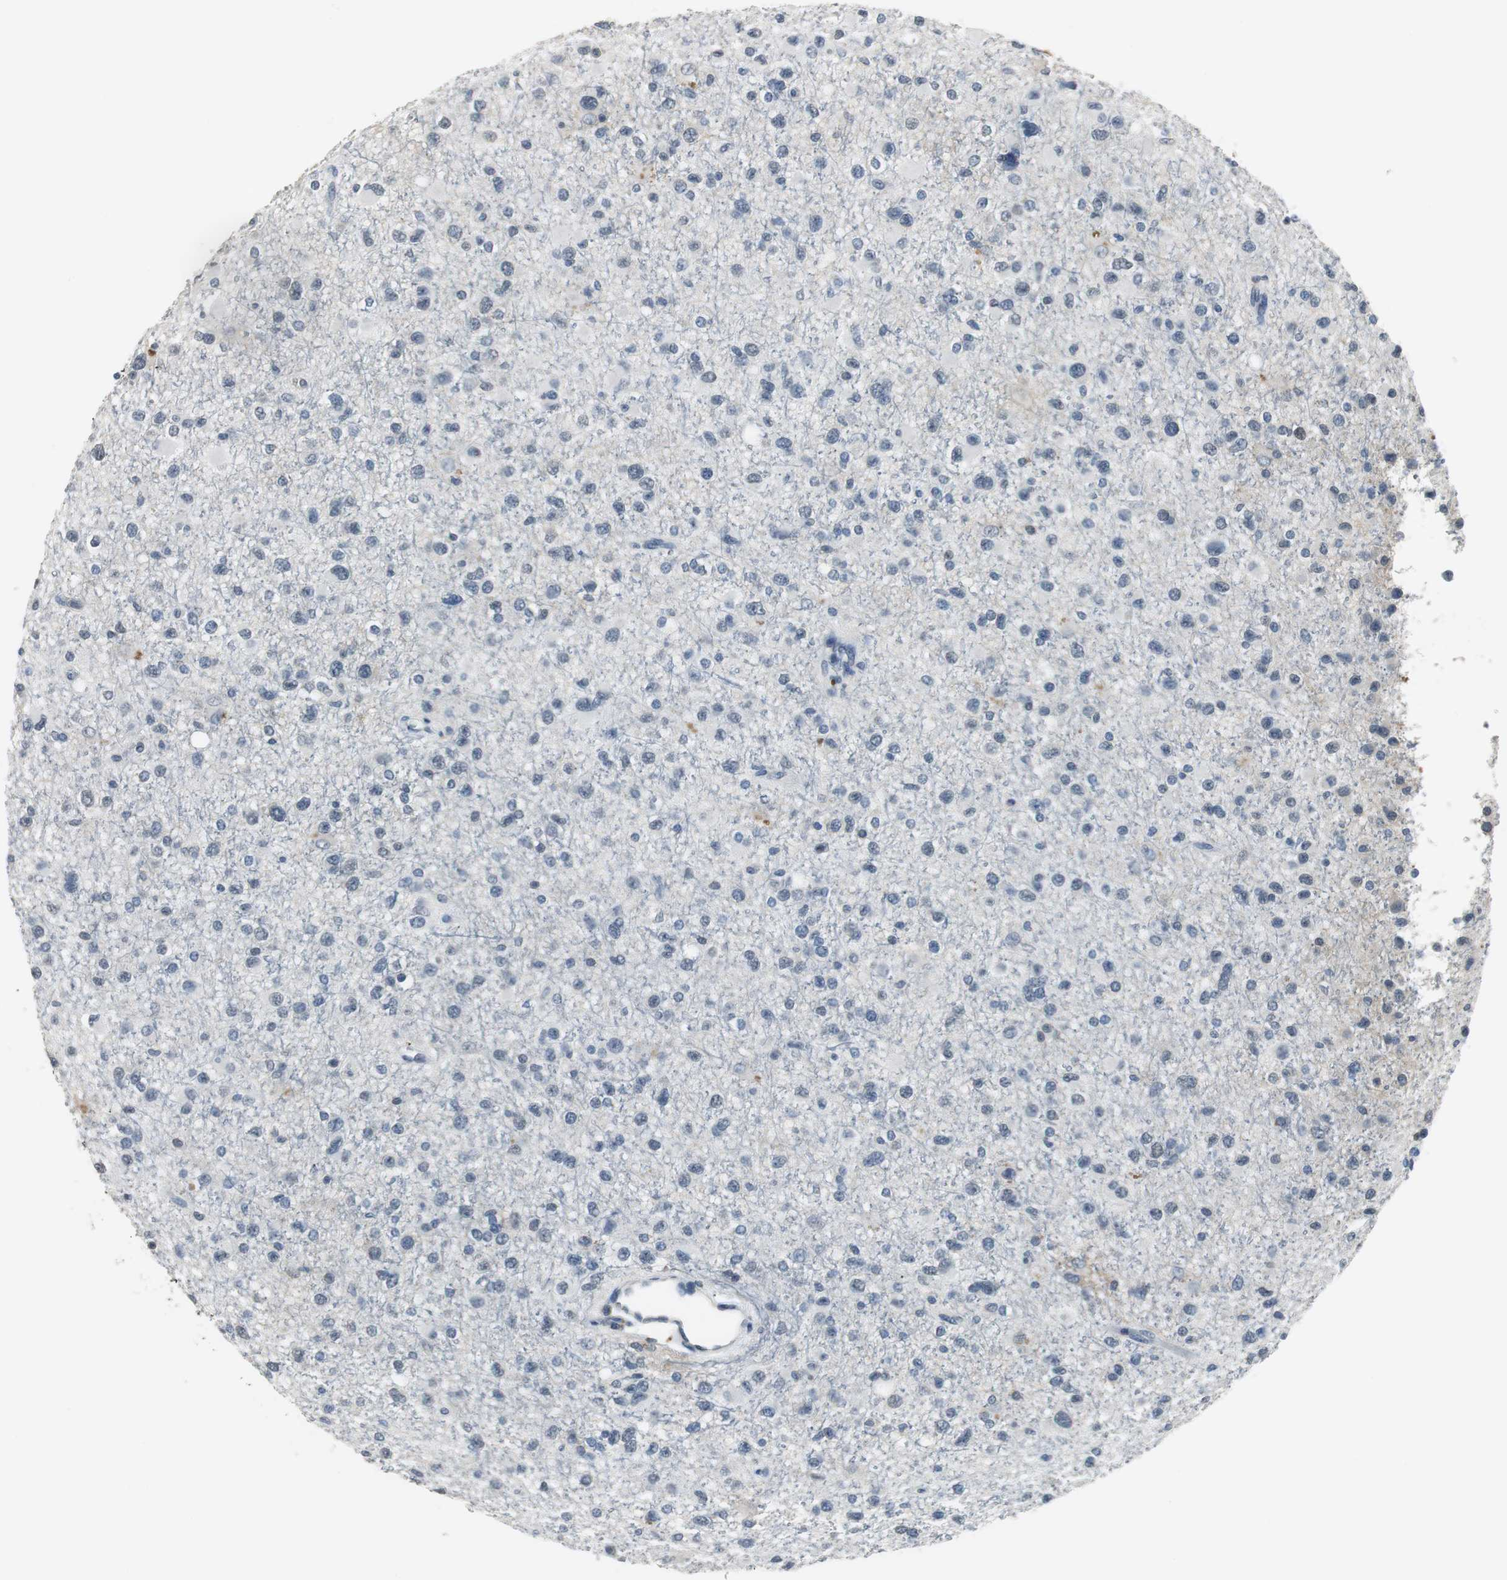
{"staining": {"intensity": "negative", "quantity": "none", "location": "none"}, "tissue": "glioma", "cell_type": "Tumor cells", "image_type": "cancer", "snomed": [{"axis": "morphology", "description": "Glioma, malignant, Low grade"}, {"axis": "topography", "description": "Brain"}], "caption": "Tumor cells show no significant expression in glioma. (DAB immunohistochemistry, high magnification).", "gene": "MTIF2", "patient": {"sex": "male", "age": 42}}